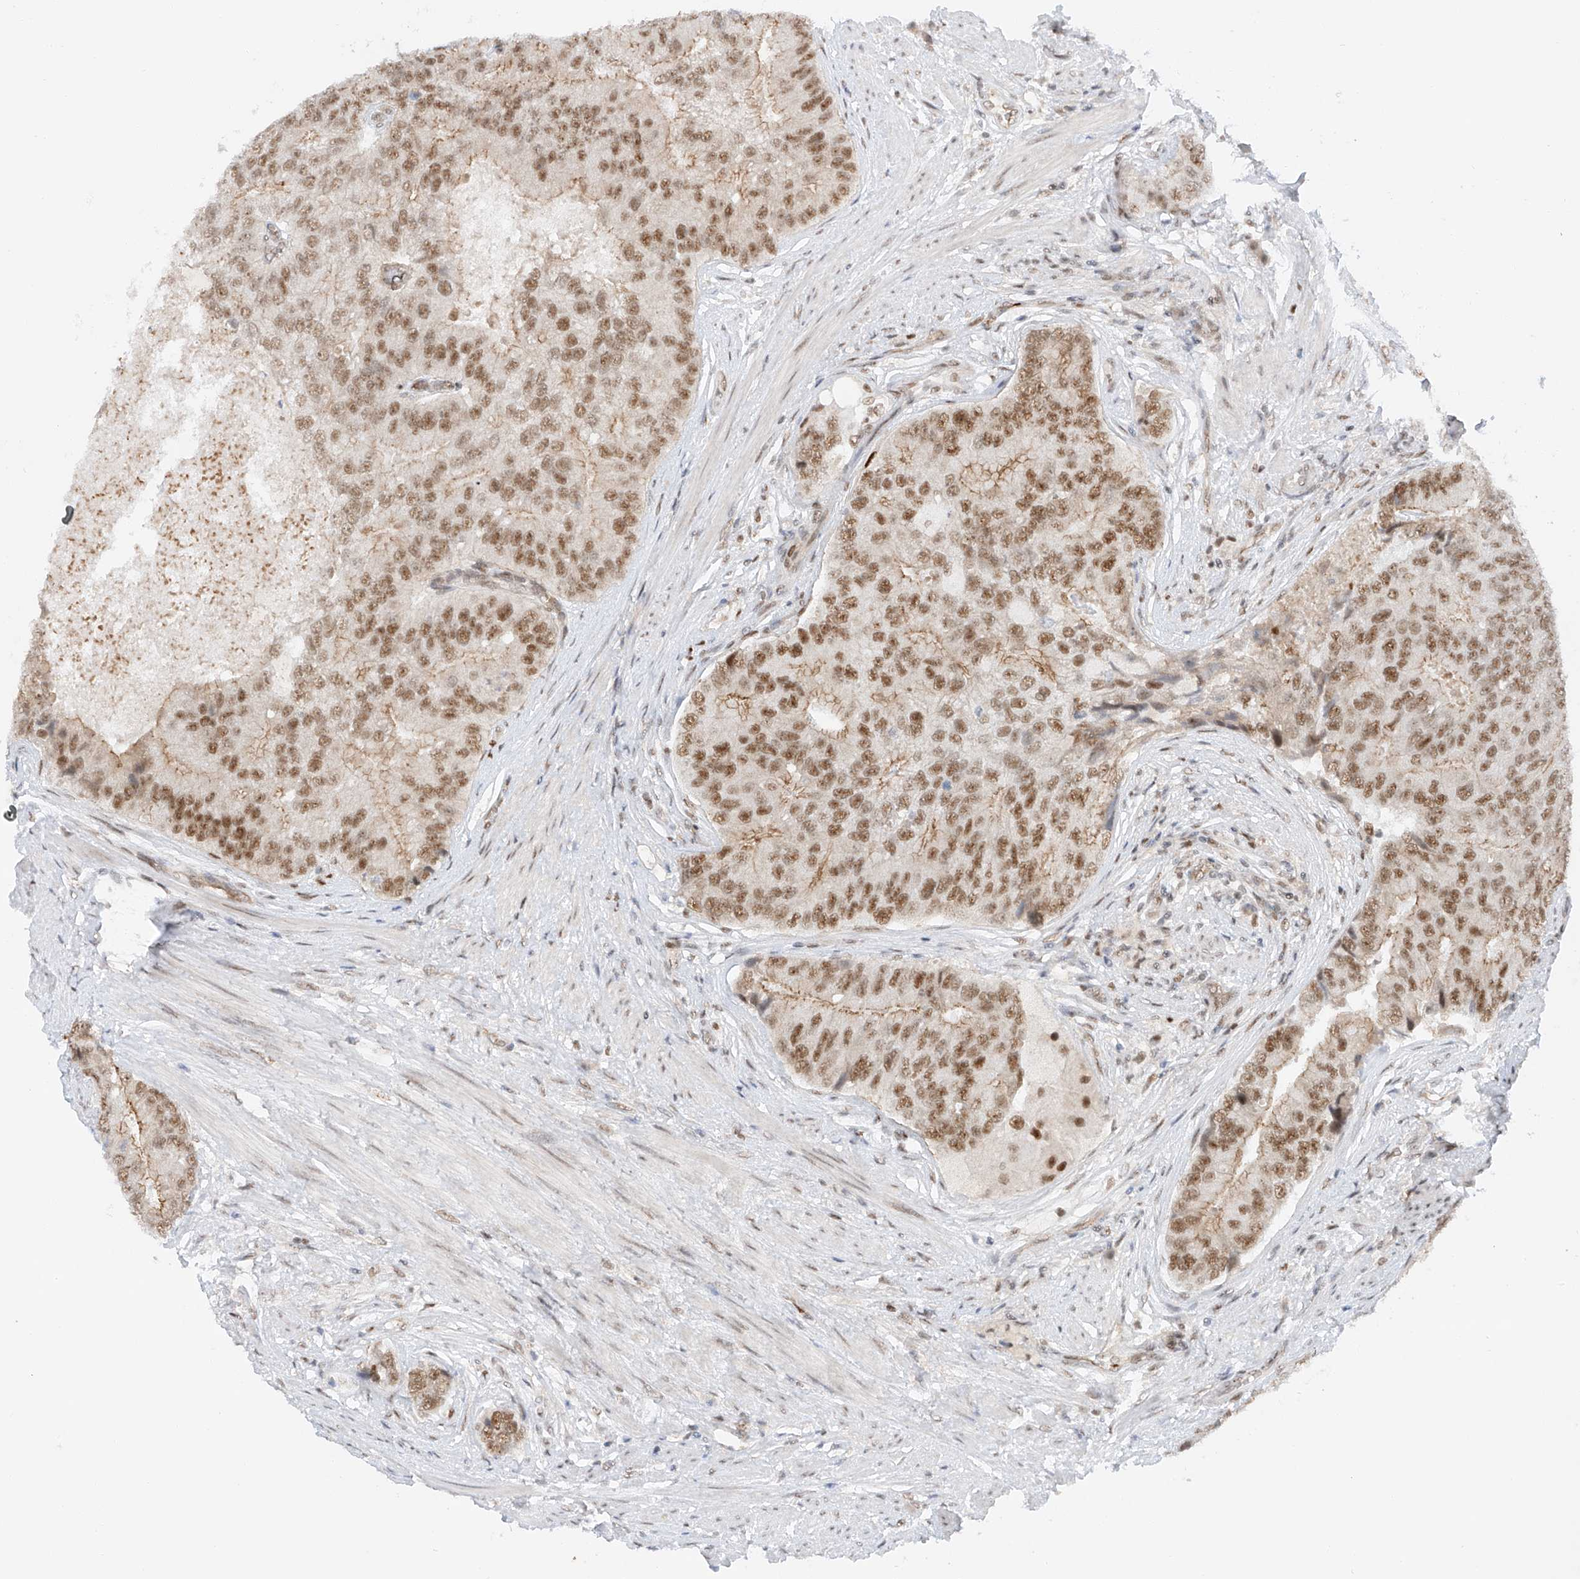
{"staining": {"intensity": "moderate", "quantity": ">75%", "location": "cytoplasmic/membranous,nuclear"}, "tissue": "prostate cancer", "cell_type": "Tumor cells", "image_type": "cancer", "snomed": [{"axis": "morphology", "description": "Adenocarcinoma, High grade"}, {"axis": "topography", "description": "Prostate"}], "caption": "Prostate high-grade adenocarcinoma was stained to show a protein in brown. There is medium levels of moderate cytoplasmic/membranous and nuclear staining in approximately >75% of tumor cells. The staining is performed using DAB brown chromogen to label protein expression. The nuclei are counter-stained blue using hematoxylin.", "gene": "POGK", "patient": {"sex": "male", "age": 70}}